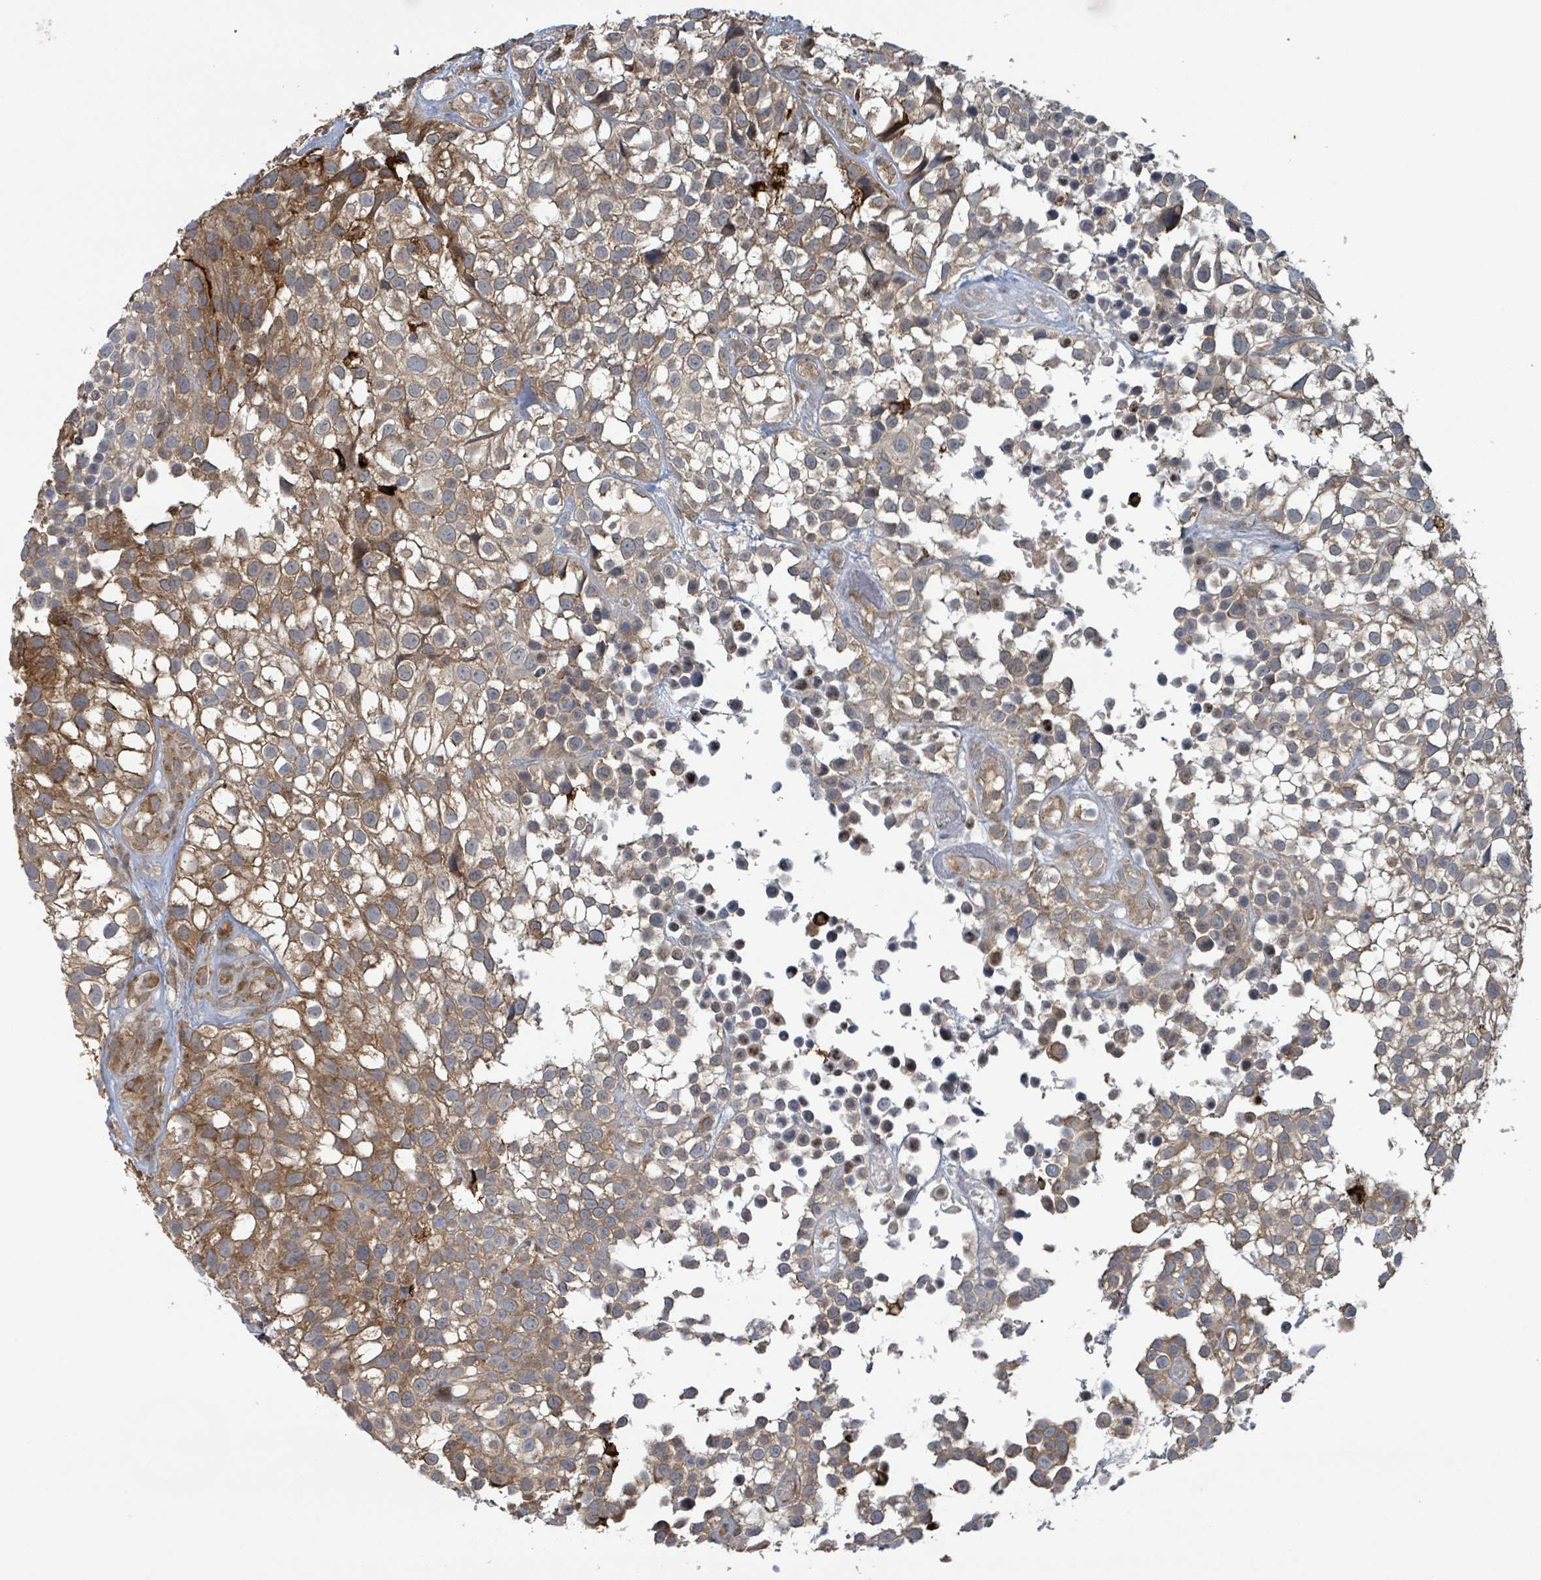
{"staining": {"intensity": "moderate", "quantity": ">75%", "location": "cytoplasmic/membranous"}, "tissue": "urothelial cancer", "cell_type": "Tumor cells", "image_type": "cancer", "snomed": [{"axis": "morphology", "description": "Urothelial carcinoma, High grade"}, {"axis": "topography", "description": "Urinary bladder"}], "caption": "Urothelial cancer tissue displays moderate cytoplasmic/membranous expression in approximately >75% of tumor cells, visualized by immunohistochemistry.", "gene": "OR51E1", "patient": {"sex": "male", "age": 56}}